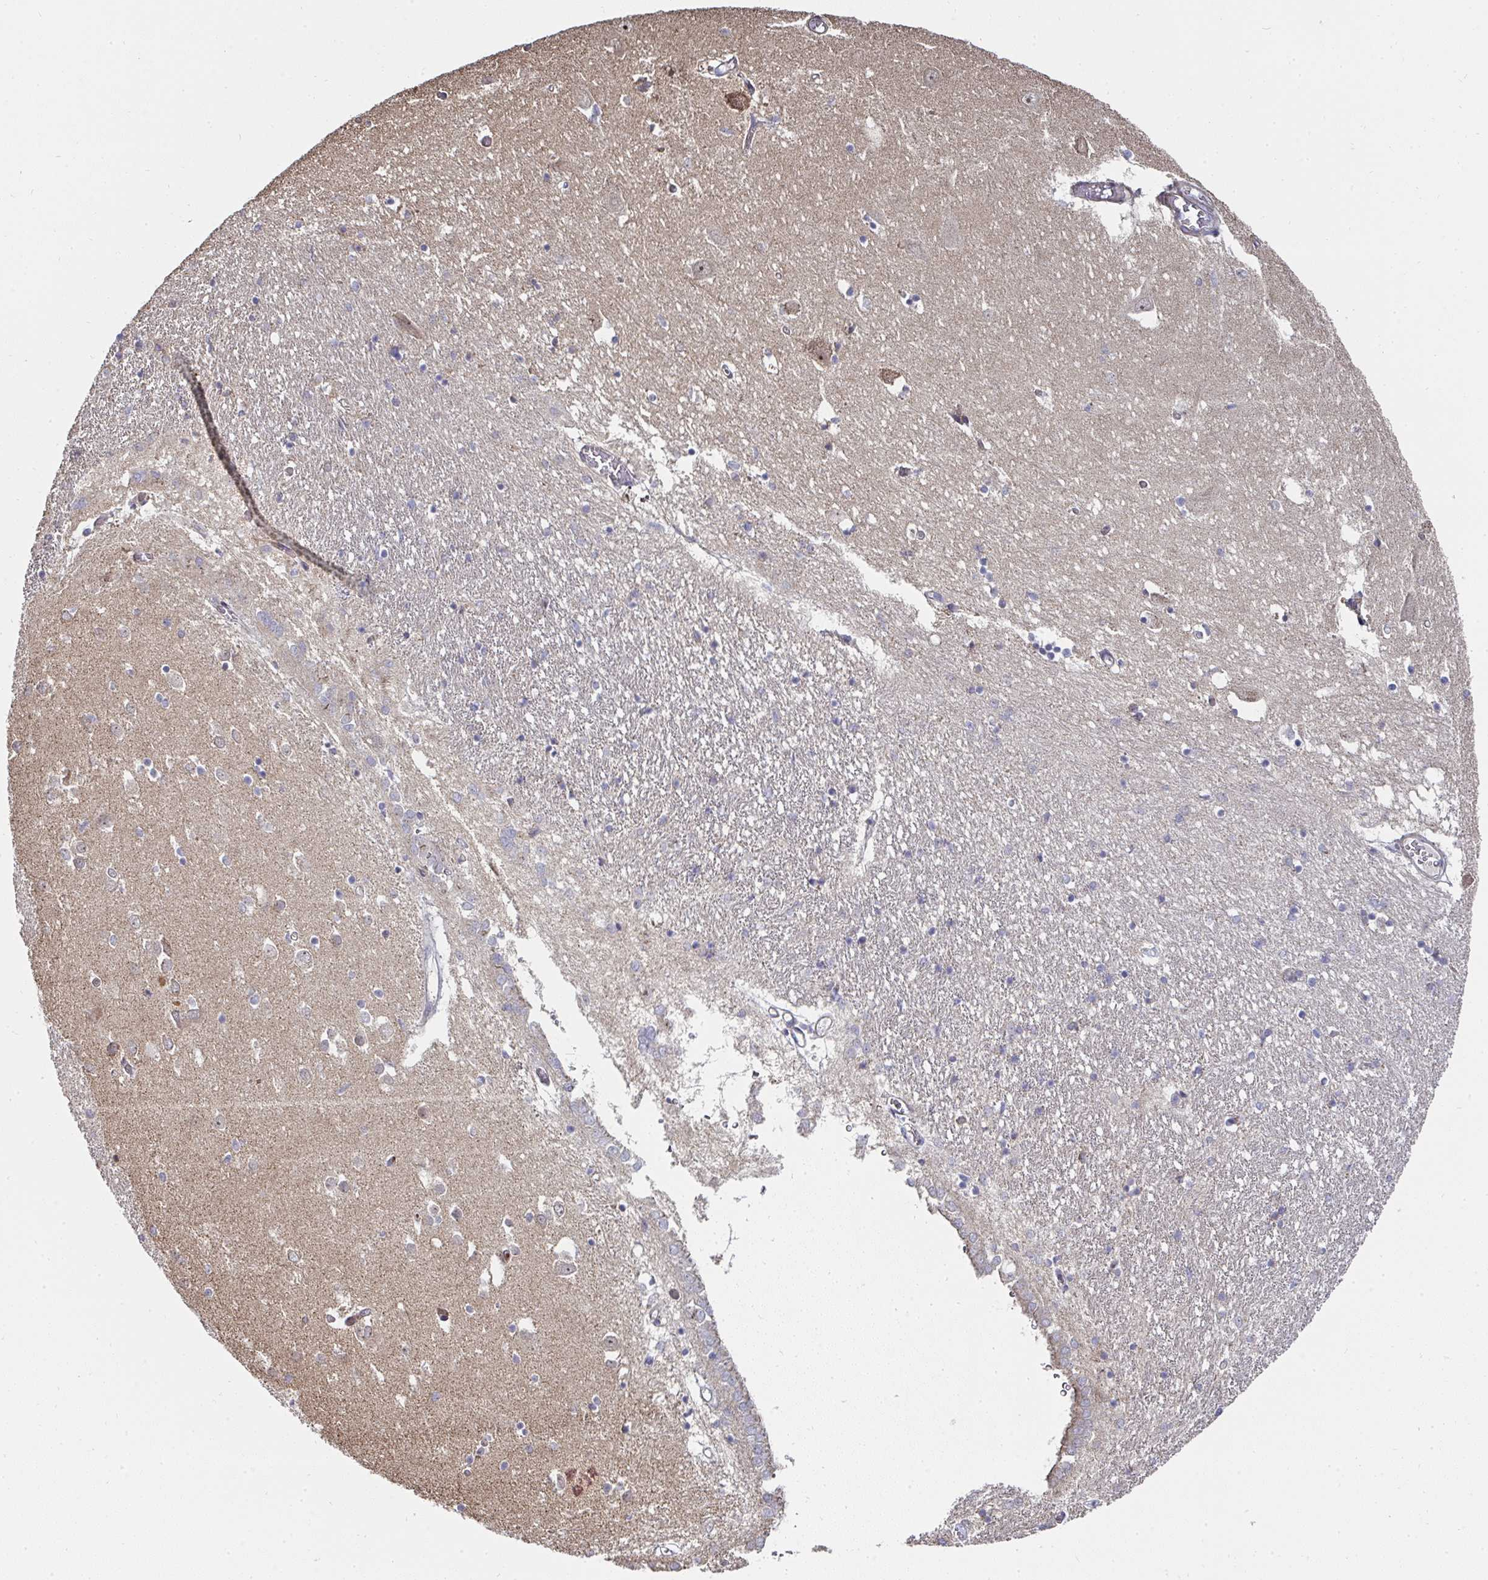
{"staining": {"intensity": "negative", "quantity": "none", "location": "none"}, "tissue": "caudate", "cell_type": "Glial cells", "image_type": "normal", "snomed": [{"axis": "morphology", "description": "Normal tissue, NOS"}, {"axis": "topography", "description": "Lateral ventricle wall"}, {"axis": "topography", "description": "Hippocampus"}], "caption": "High power microscopy image of an immunohistochemistry histopathology image of unremarkable caudate, revealing no significant expression in glial cells.", "gene": "AGTPBP1", "patient": {"sex": "female", "age": 63}}